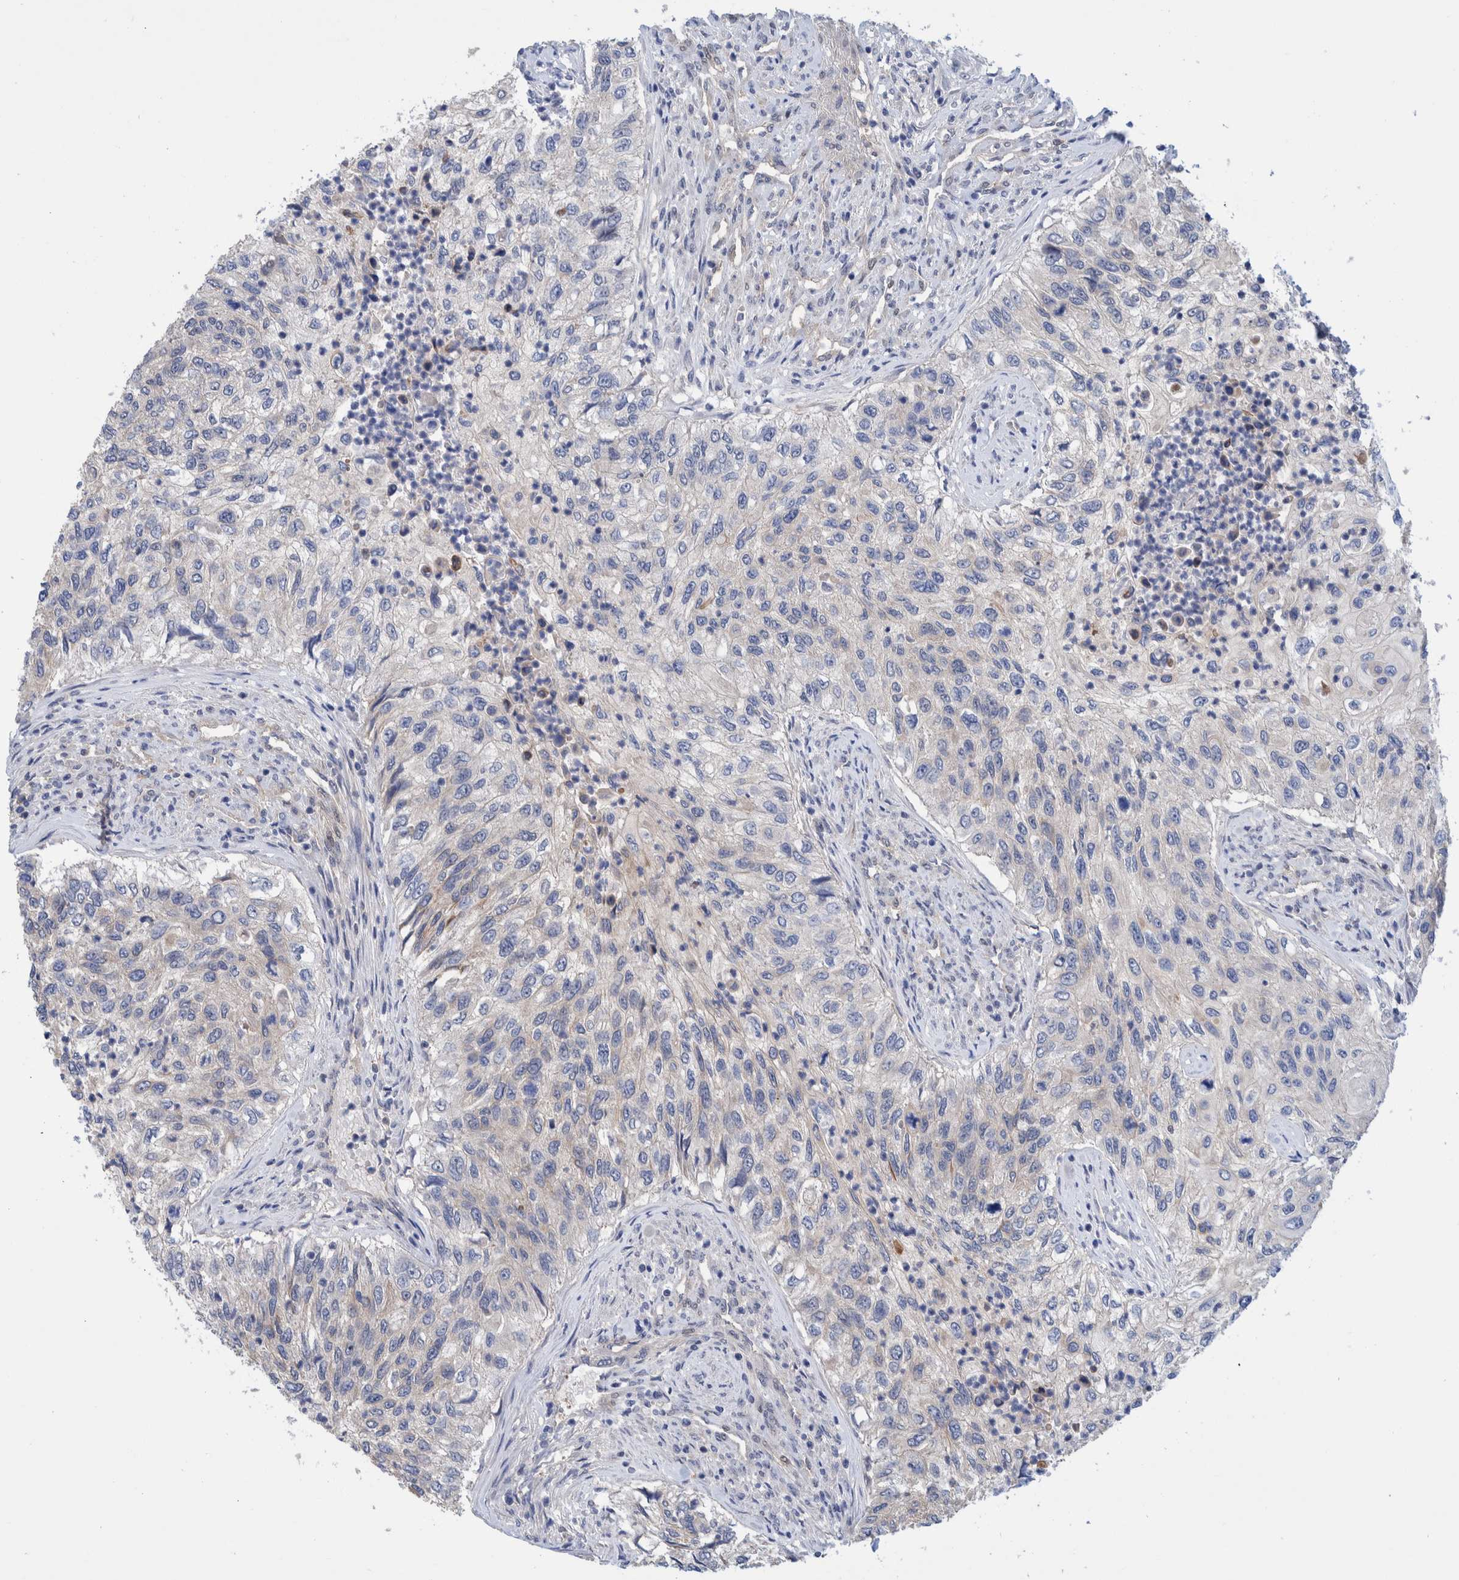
{"staining": {"intensity": "negative", "quantity": "none", "location": "none"}, "tissue": "urothelial cancer", "cell_type": "Tumor cells", "image_type": "cancer", "snomed": [{"axis": "morphology", "description": "Urothelial carcinoma, High grade"}, {"axis": "topography", "description": "Urinary bladder"}], "caption": "The photomicrograph displays no significant staining in tumor cells of urothelial cancer.", "gene": "PFAS", "patient": {"sex": "female", "age": 60}}